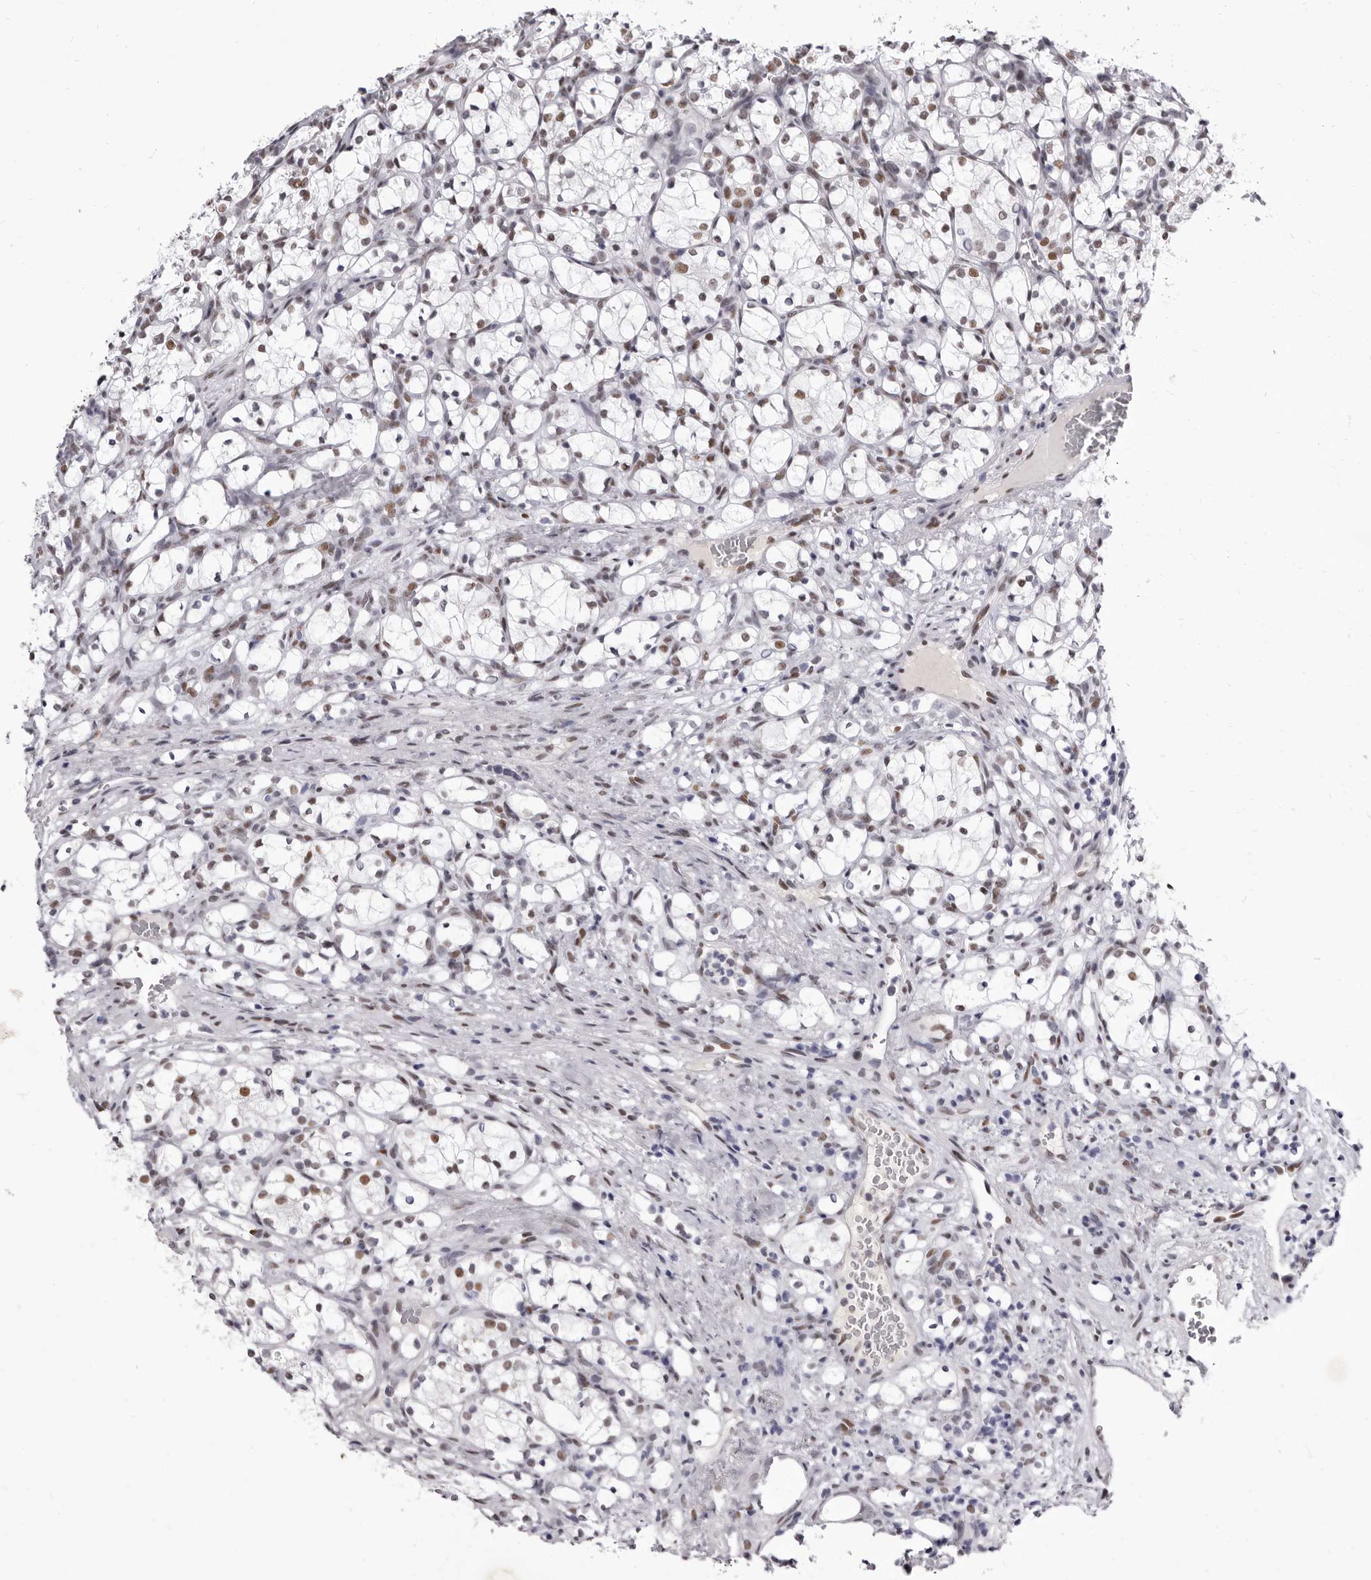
{"staining": {"intensity": "moderate", "quantity": "25%-75%", "location": "nuclear"}, "tissue": "renal cancer", "cell_type": "Tumor cells", "image_type": "cancer", "snomed": [{"axis": "morphology", "description": "Adenocarcinoma, NOS"}, {"axis": "topography", "description": "Kidney"}], "caption": "Immunohistochemistry staining of renal cancer, which reveals medium levels of moderate nuclear expression in about 25%-75% of tumor cells indicating moderate nuclear protein expression. The staining was performed using DAB (3,3'-diaminobenzidine) (brown) for protein detection and nuclei were counterstained in hematoxylin (blue).", "gene": "ZNF326", "patient": {"sex": "female", "age": 69}}